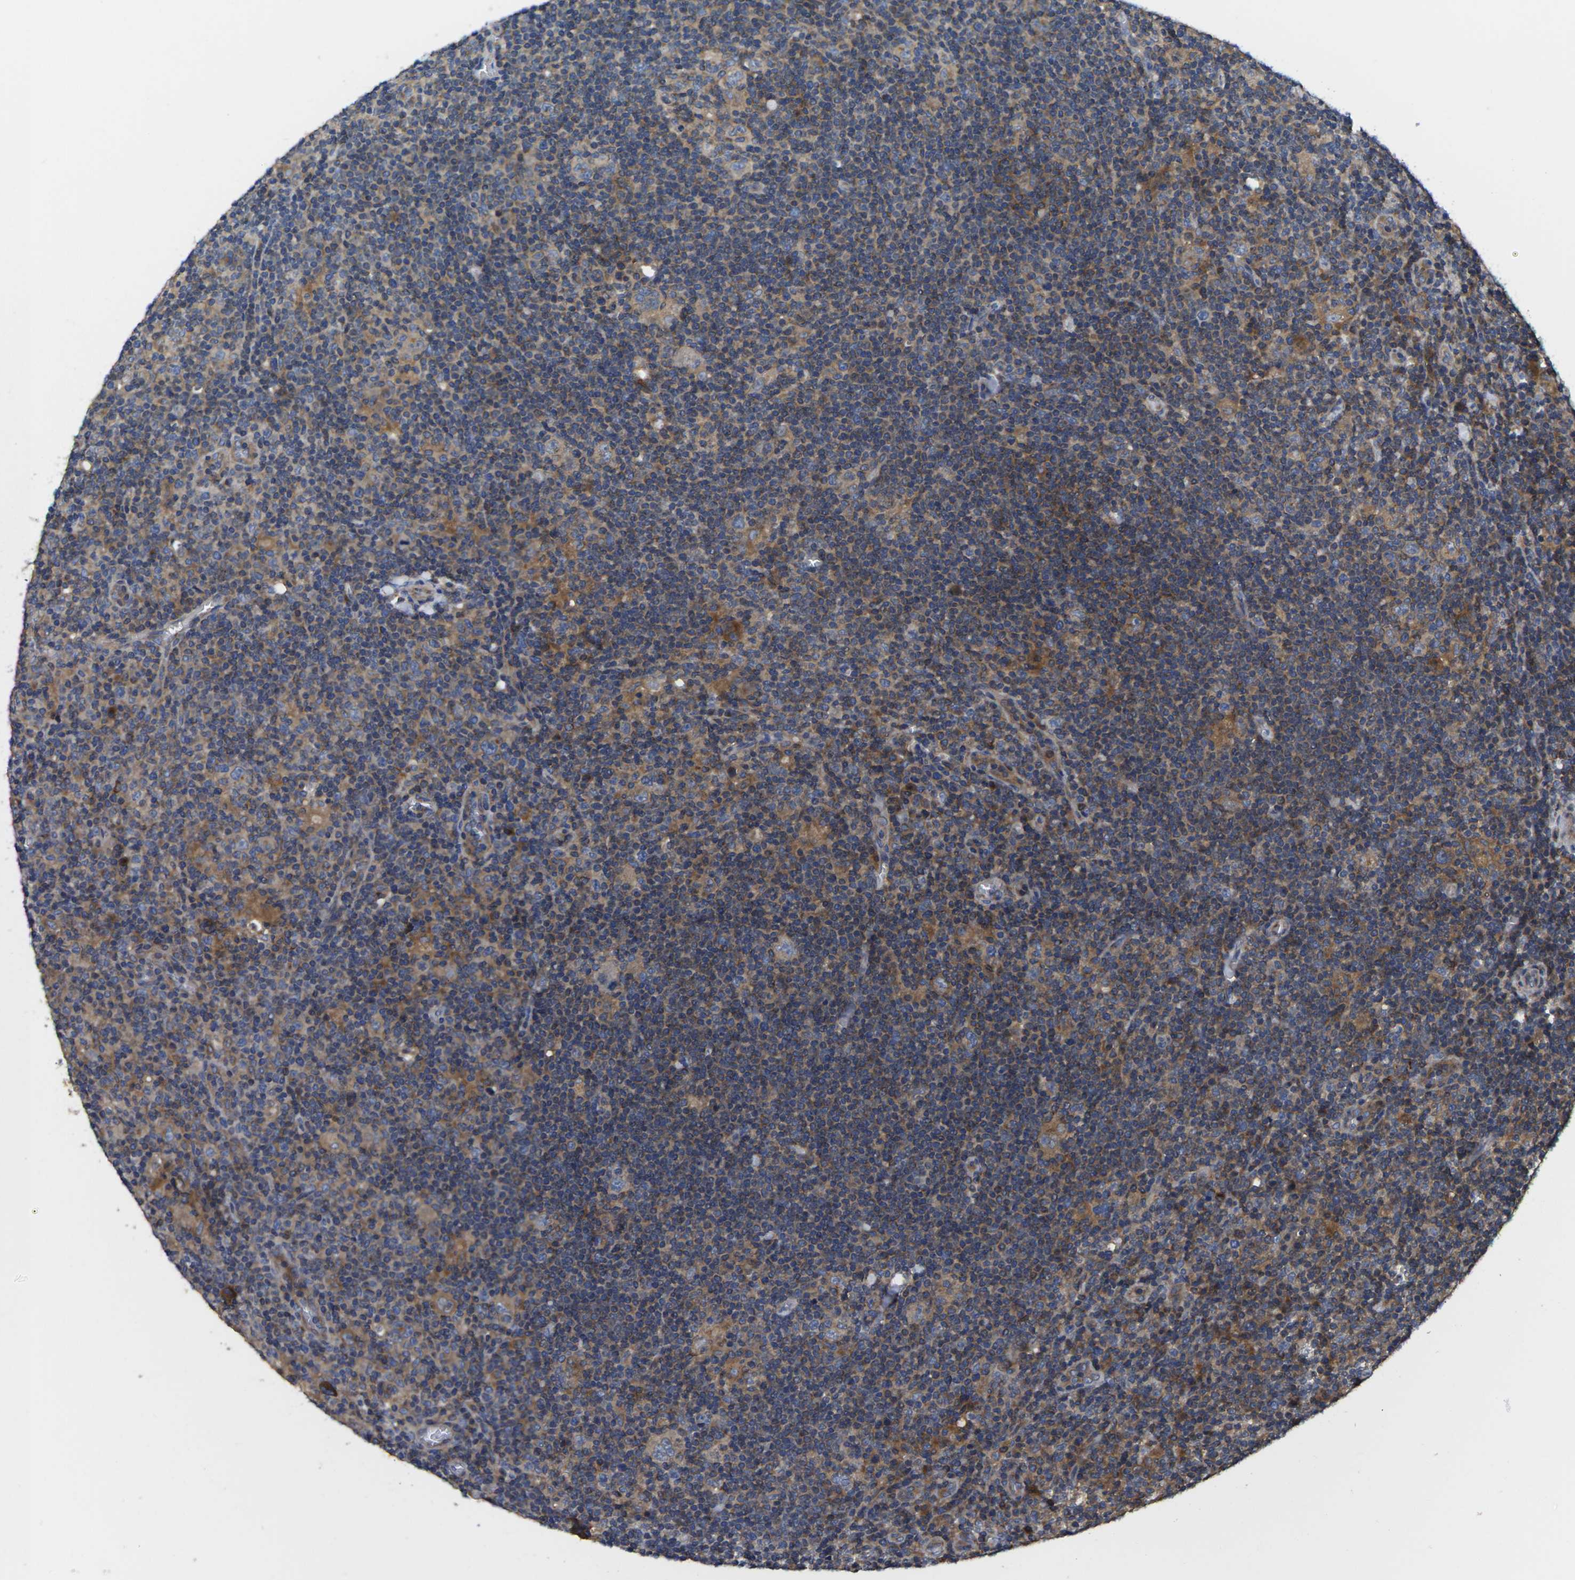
{"staining": {"intensity": "moderate", "quantity": "25%-75%", "location": "cytoplasmic/membranous"}, "tissue": "lymphoma", "cell_type": "Tumor cells", "image_type": "cancer", "snomed": [{"axis": "morphology", "description": "Hodgkin's disease, NOS"}, {"axis": "topography", "description": "Lymph node"}], "caption": "Moderate cytoplasmic/membranous protein positivity is identified in about 25%-75% of tumor cells in lymphoma. Using DAB (brown) and hematoxylin (blue) stains, captured at high magnification using brightfield microscopy.", "gene": "TMCC2", "patient": {"sex": "female", "age": 57}}